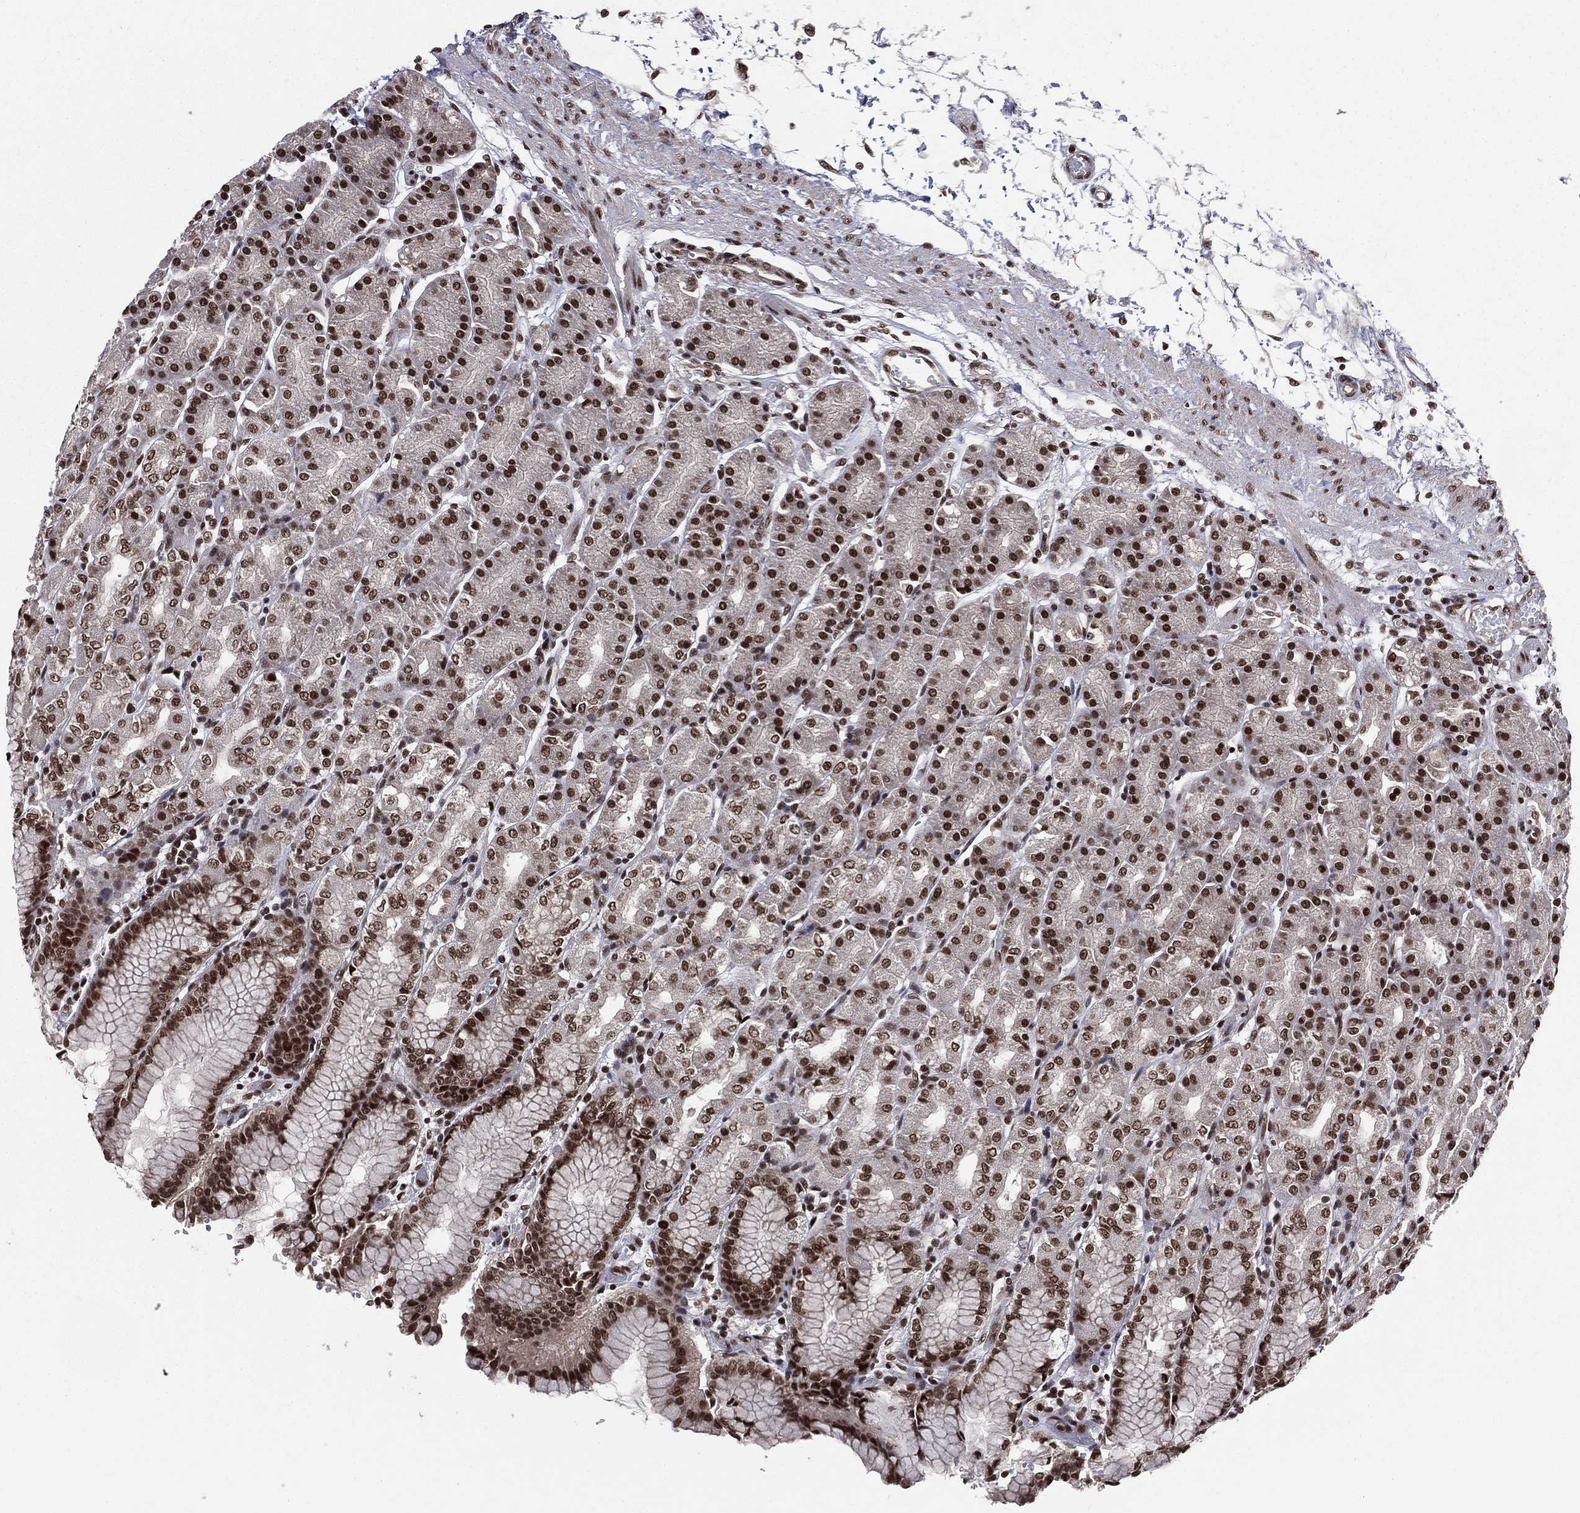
{"staining": {"intensity": "strong", "quantity": ">75%", "location": "nuclear"}, "tissue": "stomach", "cell_type": "Glandular cells", "image_type": "normal", "snomed": [{"axis": "morphology", "description": "Normal tissue, NOS"}, {"axis": "morphology", "description": "Adenocarcinoma, NOS"}, {"axis": "topography", "description": "Stomach"}], "caption": "This histopathology image shows benign stomach stained with immunohistochemistry (IHC) to label a protein in brown. The nuclear of glandular cells show strong positivity for the protein. Nuclei are counter-stained blue.", "gene": "SMC3", "patient": {"sex": "female", "age": 81}}